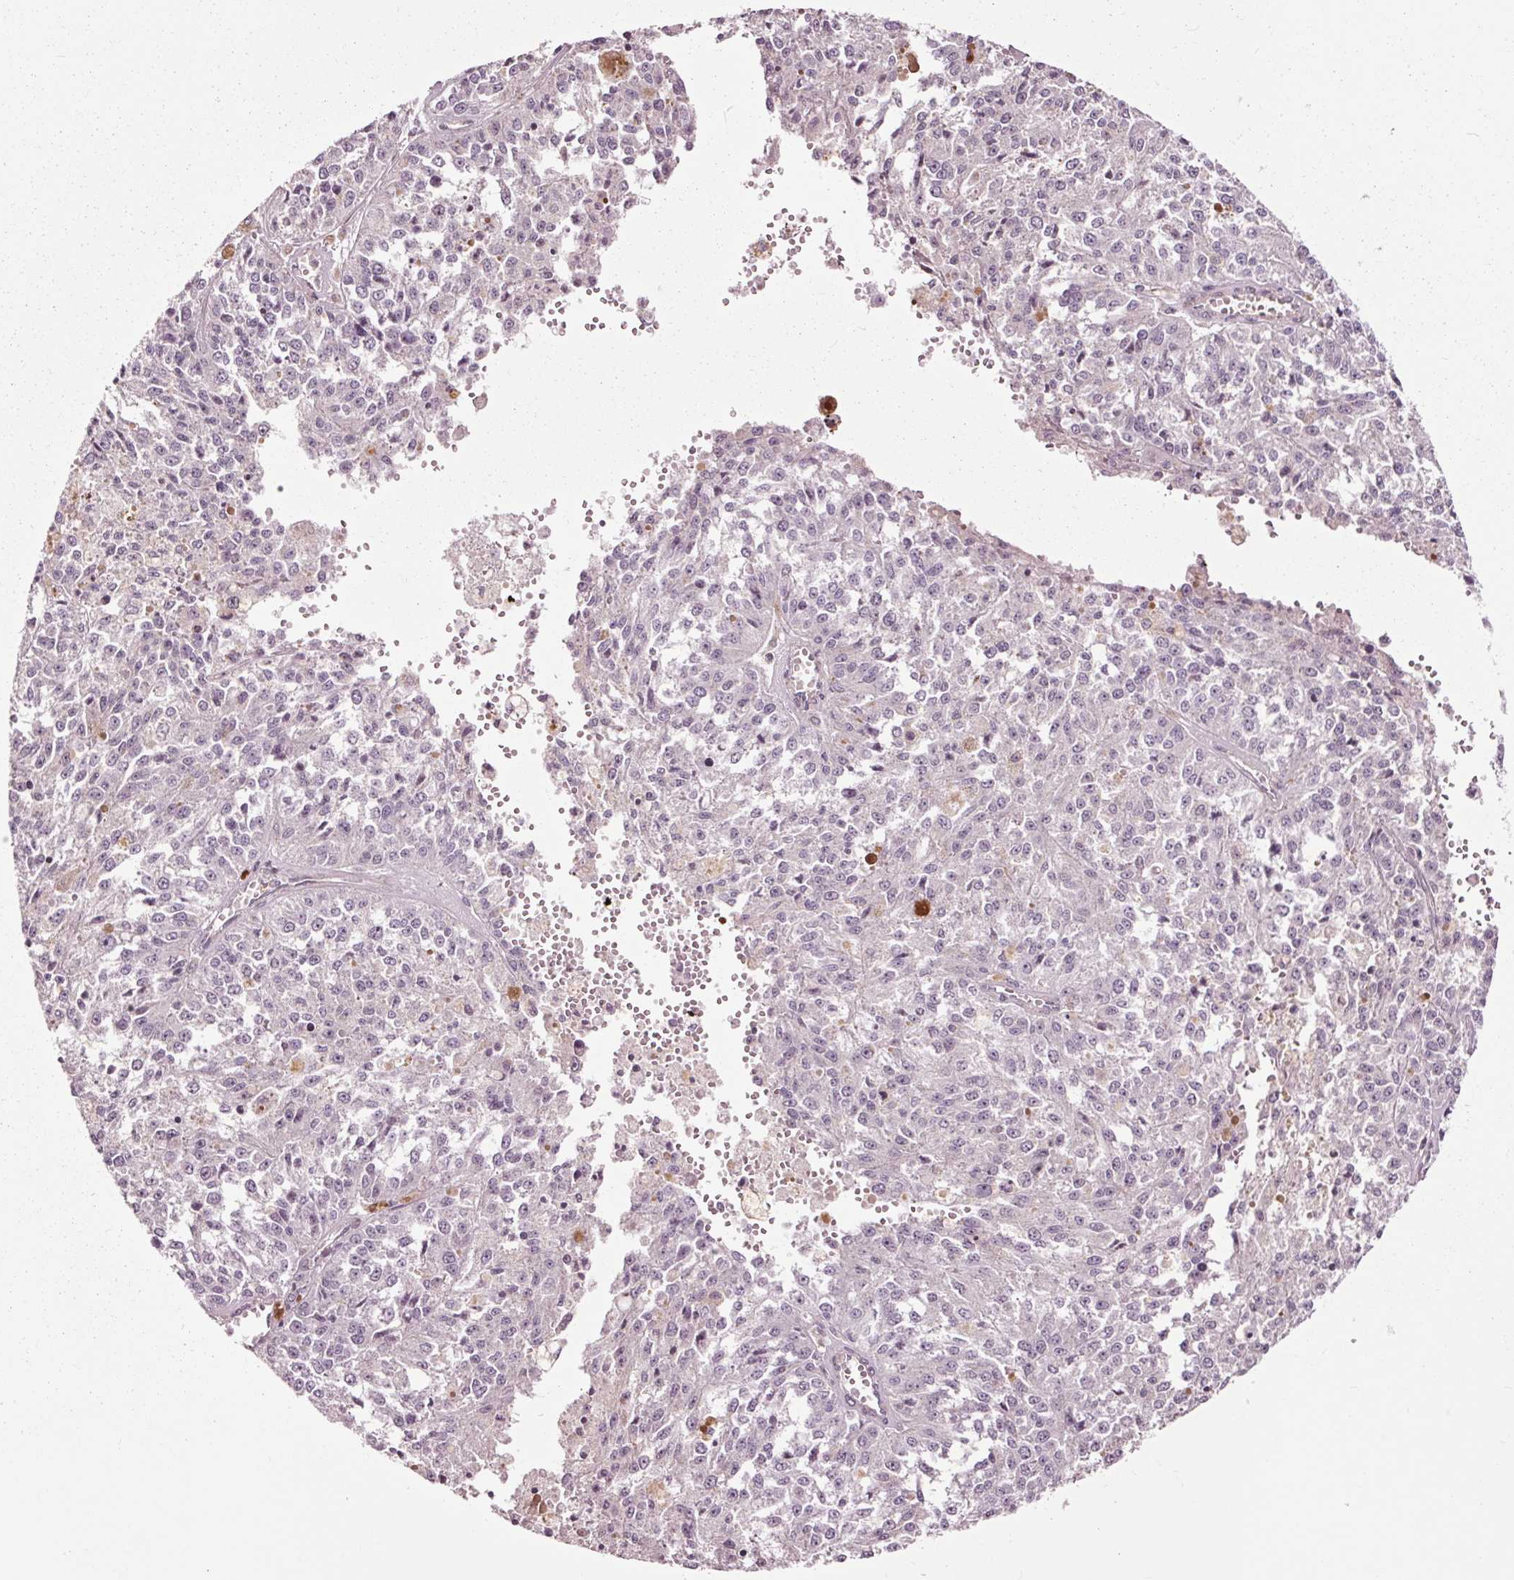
{"staining": {"intensity": "negative", "quantity": "none", "location": "none"}, "tissue": "melanoma", "cell_type": "Tumor cells", "image_type": "cancer", "snomed": [{"axis": "morphology", "description": "Malignant melanoma, Metastatic site"}, {"axis": "topography", "description": "Lymph node"}], "caption": "This is a photomicrograph of immunohistochemistry staining of malignant melanoma (metastatic site), which shows no positivity in tumor cells.", "gene": "HAUS5", "patient": {"sex": "female", "age": 64}}